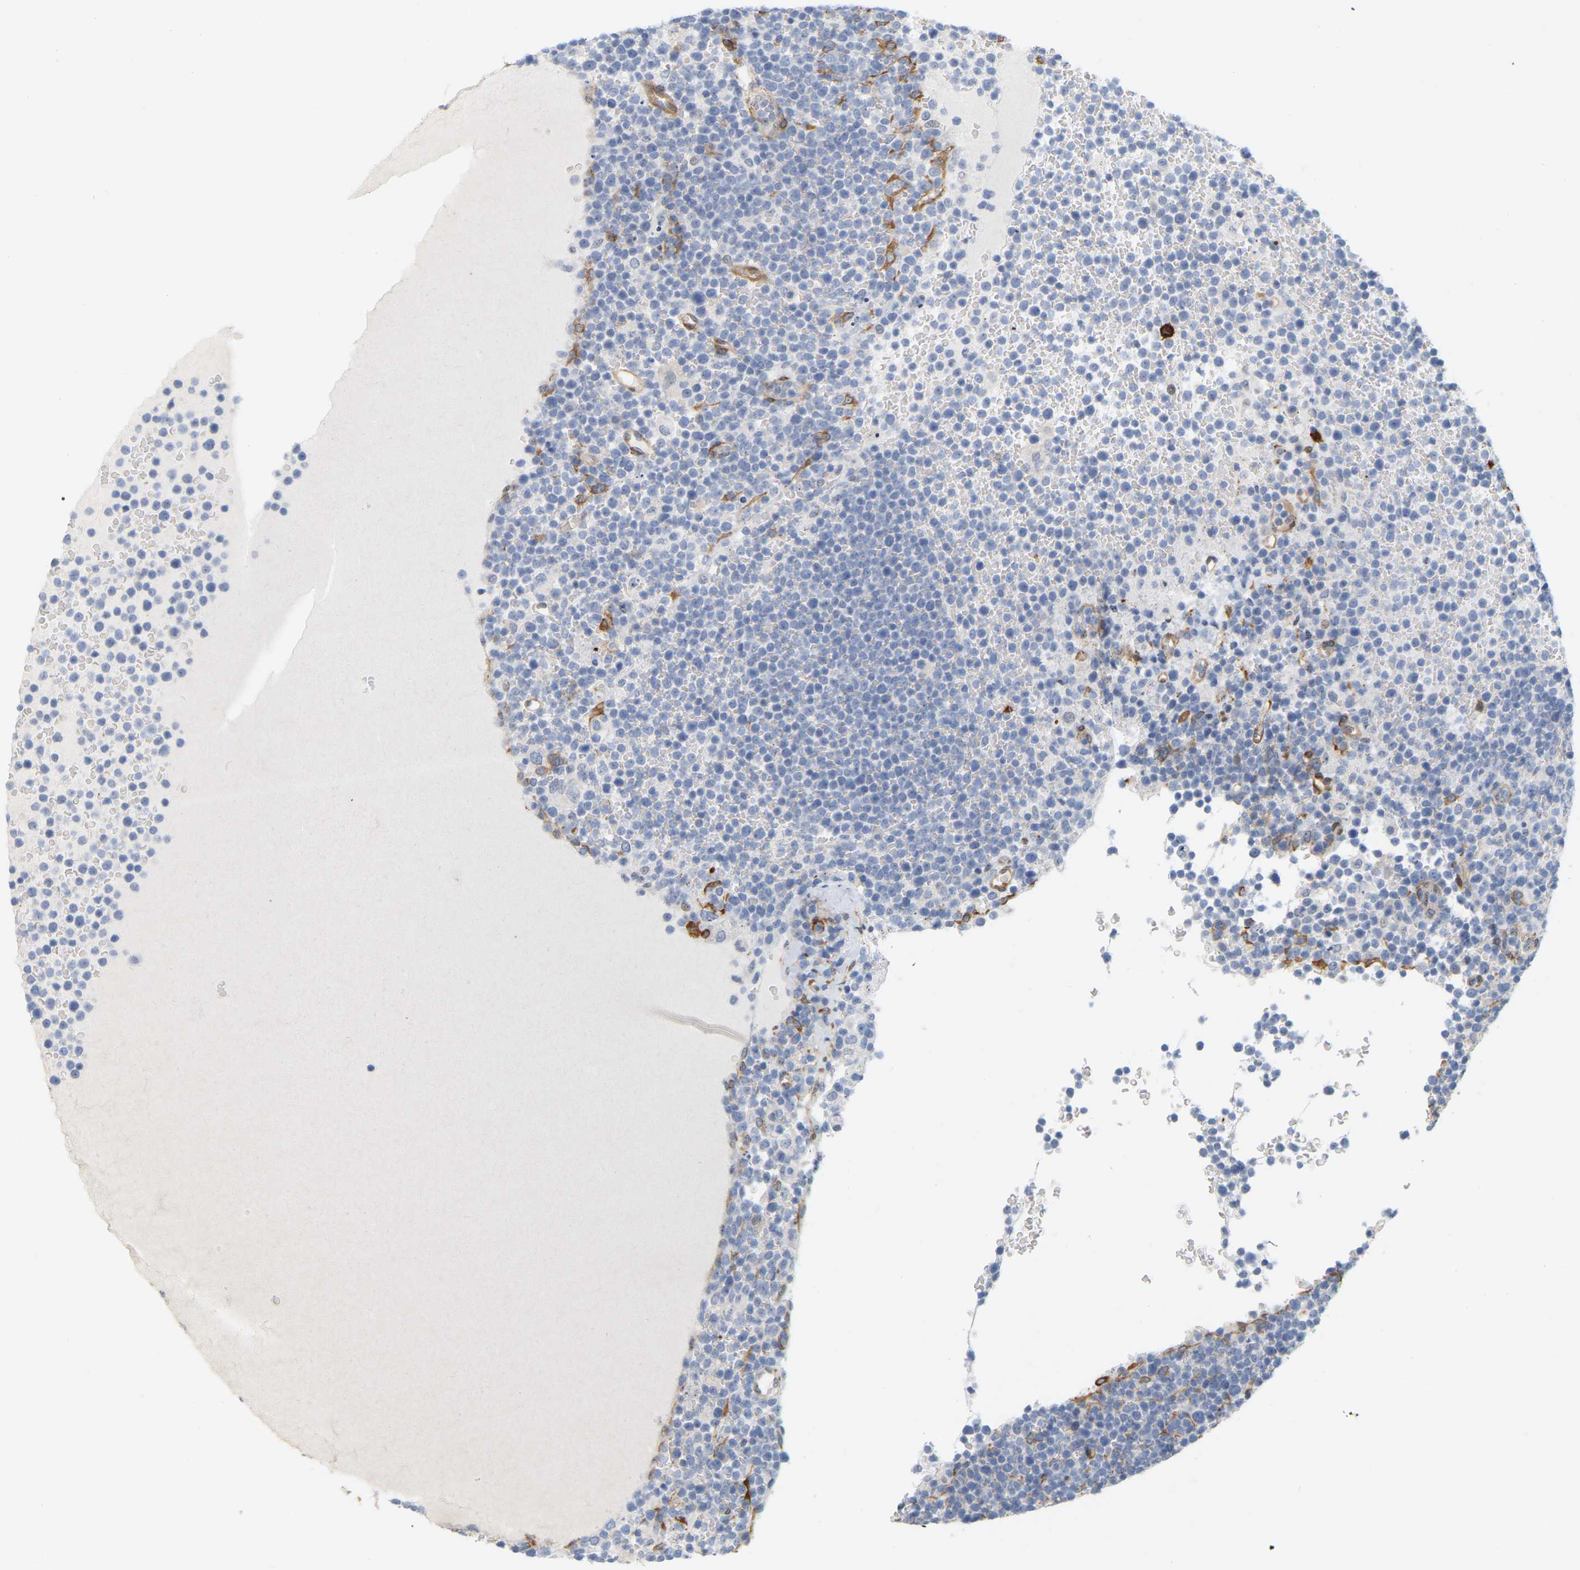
{"staining": {"intensity": "negative", "quantity": "none", "location": "none"}, "tissue": "lymphoma", "cell_type": "Tumor cells", "image_type": "cancer", "snomed": [{"axis": "morphology", "description": "Malignant lymphoma, non-Hodgkin's type, High grade"}, {"axis": "topography", "description": "Lymph node"}], "caption": "Immunohistochemical staining of high-grade malignant lymphoma, non-Hodgkin's type exhibits no significant positivity in tumor cells.", "gene": "RAPH1", "patient": {"sex": "male", "age": 61}}